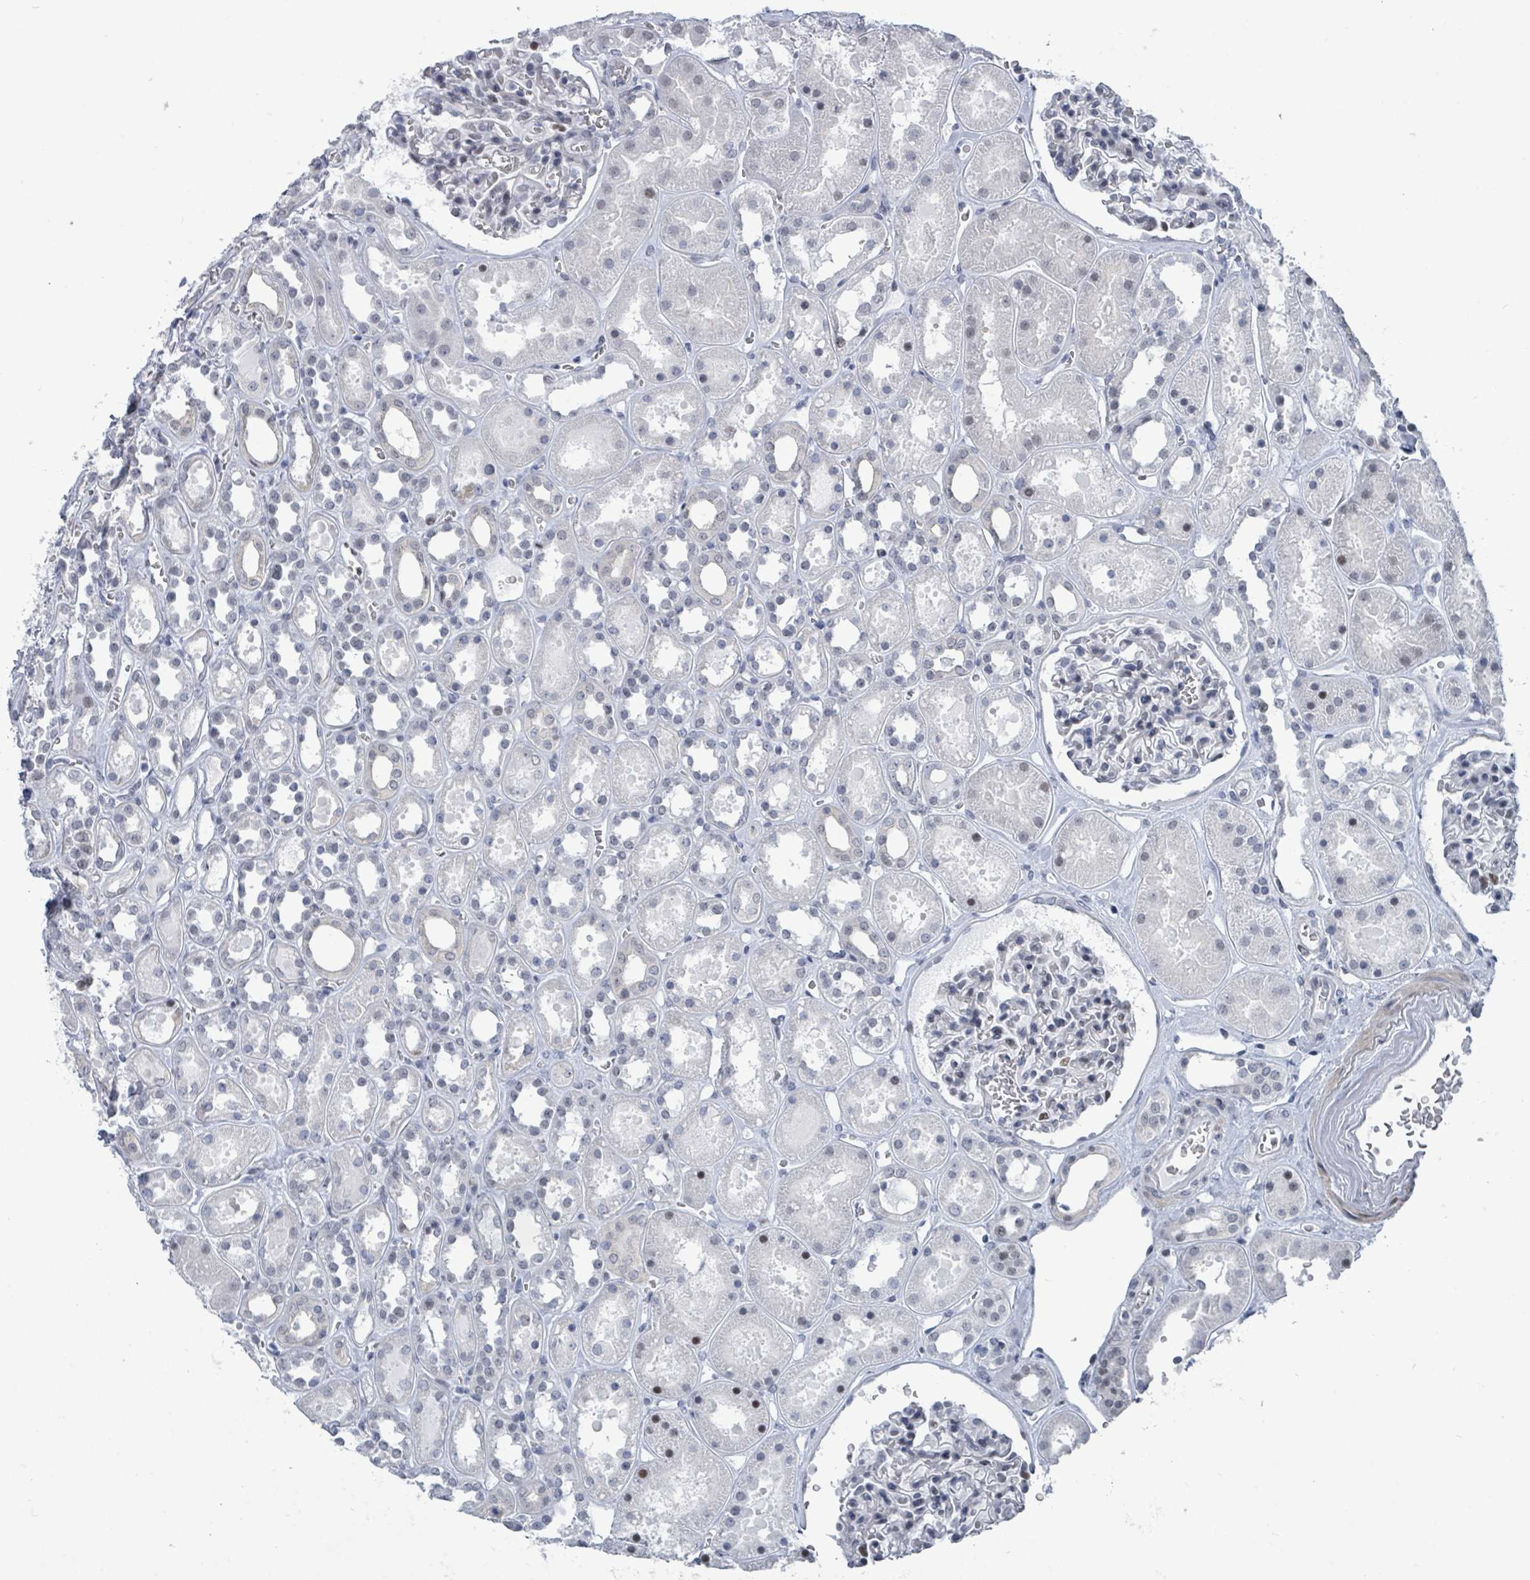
{"staining": {"intensity": "negative", "quantity": "none", "location": "none"}, "tissue": "kidney", "cell_type": "Cells in glomeruli", "image_type": "normal", "snomed": [{"axis": "morphology", "description": "Normal tissue, NOS"}, {"axis": "topography", "description": "Kidney"}], "caption": "This photomicrograph is of benign kidney stained with immunohistochemistry (IHC) to label a protein in brown with the nuclei are counter-stained blue. There is no staining in cells in glomeruli.", "gene": "CT45A10", "patient": {"sex": "female", "age": 41}}